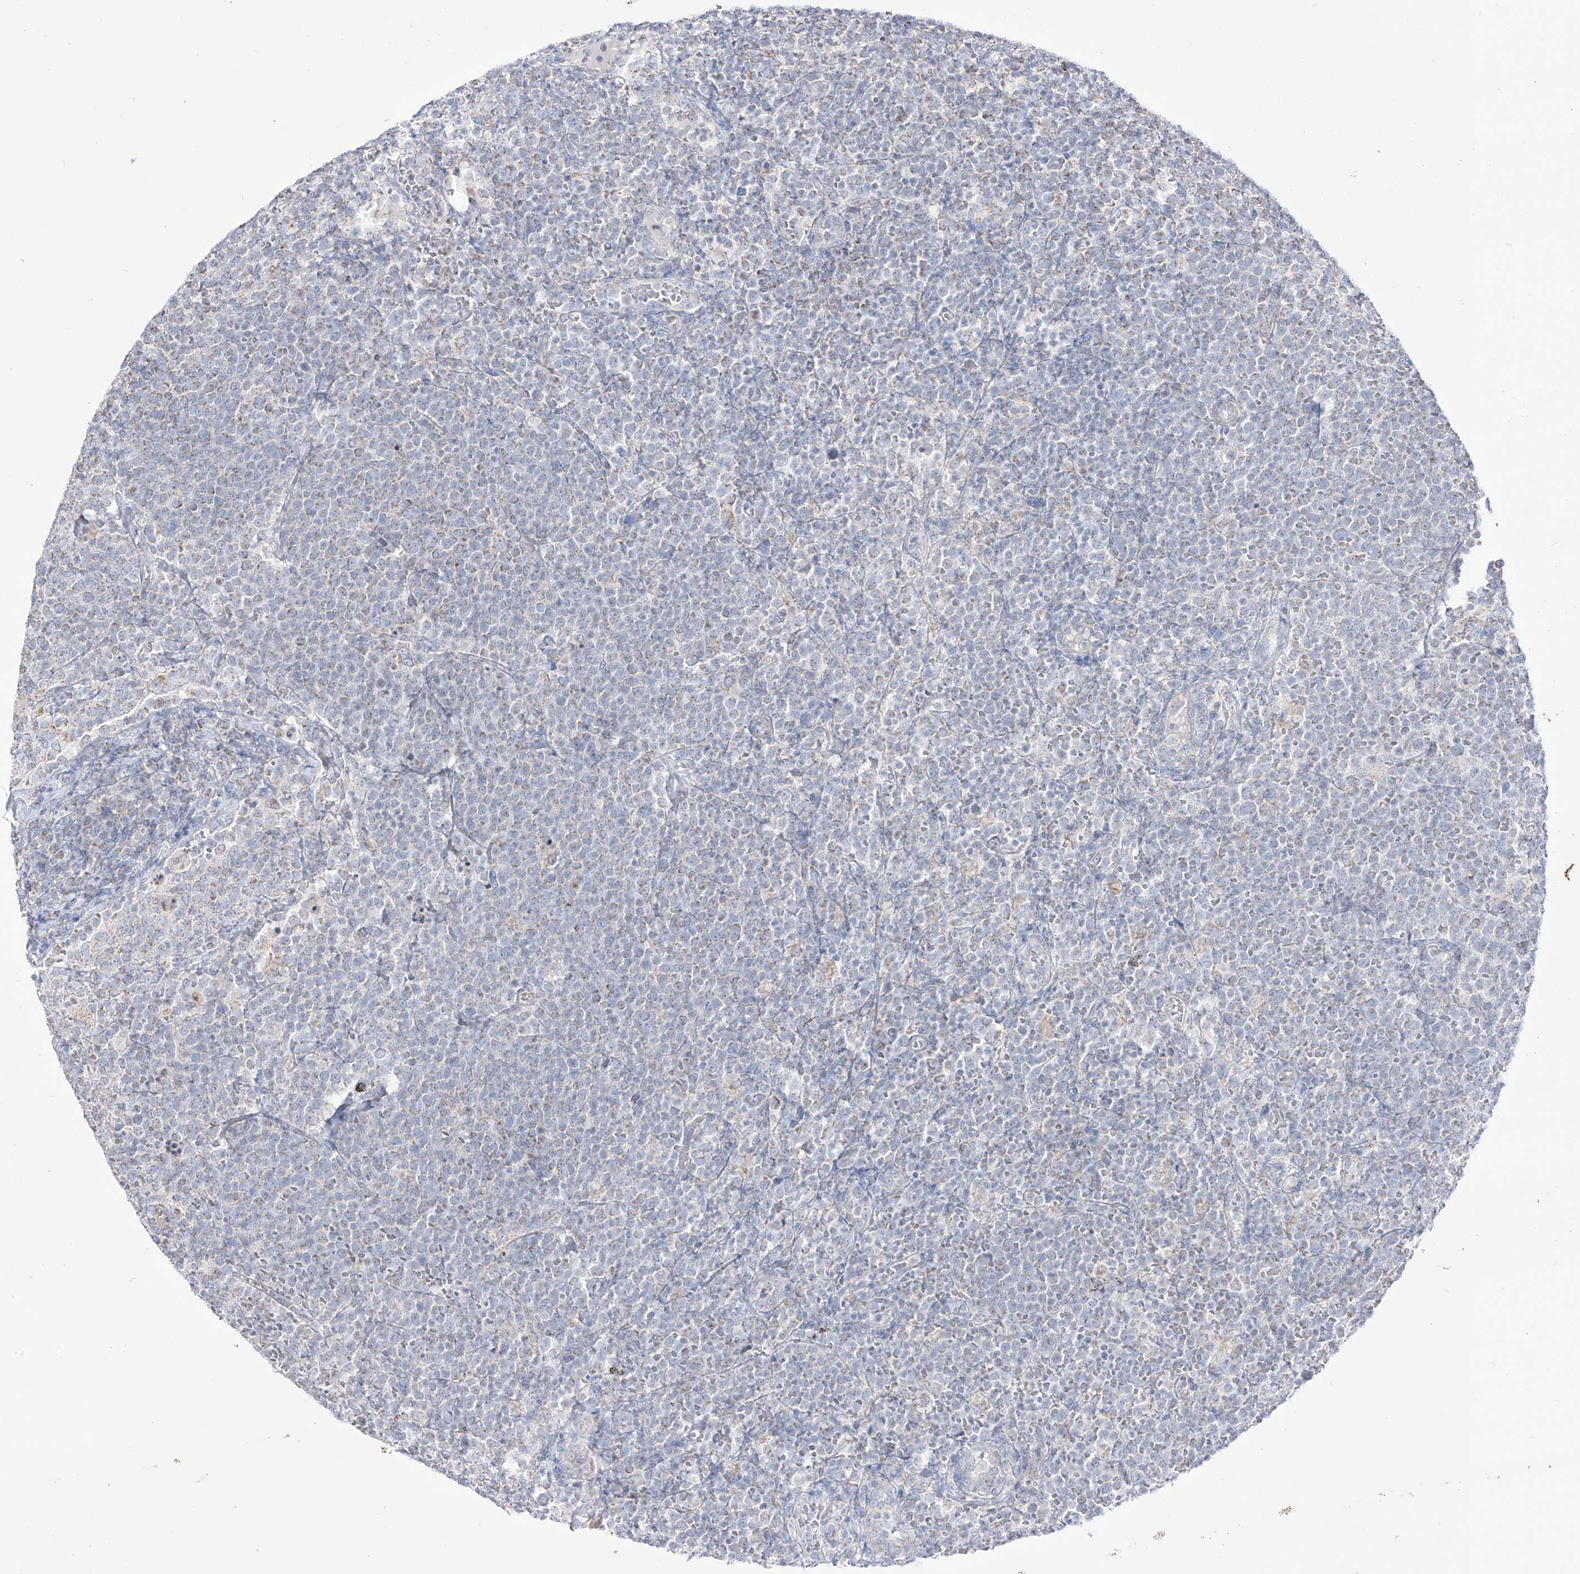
{"staining": {"intensity": "negative", "quantity": "none", "location": "none"}, "tissue": "lymphoma", "cell_type": "Tumor cells", "image_type": "cancer", "snomed": [{"axis": "morphology", "description": "Malignant lymphoma, non-Hodgkin's type, High grade"}, {"axis": "topography", "description": "Lymph node"}], "caption": "Tumor cells show no significant positivity in lymphoma. (DAB immunohistochemistry (IHC) with hematoxylin counter stain).", "gene": "RCHY1", "patient": {"sex": "male", "age": 61}}